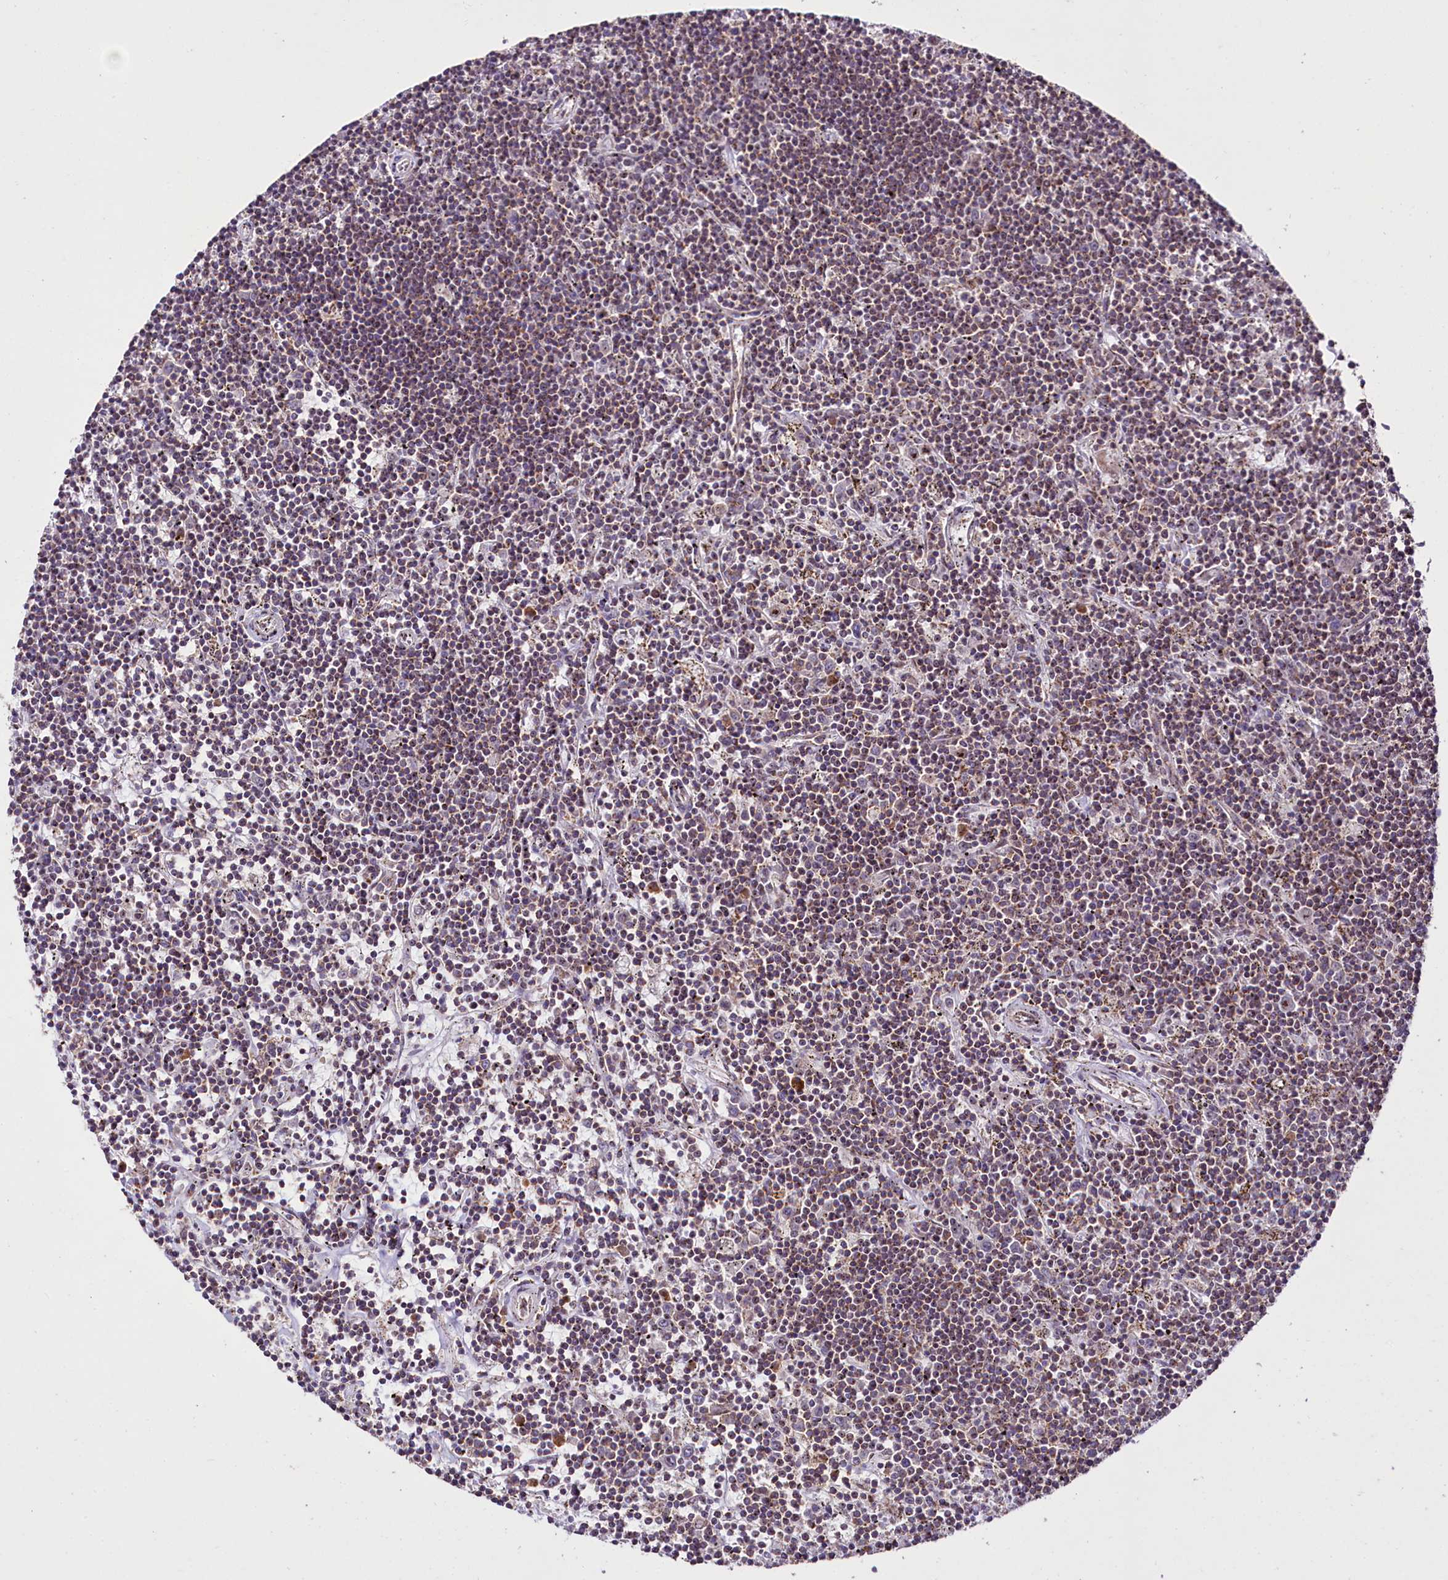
{"staining": {"intensity": "weak", "quantity": "25%-75%", "location": "cytoplasmic/membranous"}, "tissue": "lymphoma", "cell_type": "Tumor cells", "image_type": "cancer", "snomed": [{"axis": "morphology", "description": "Malignant lymphoma, non-Hodgkin's type, Low grade"}, {"axis": "topography", "description": "Spleen"}], "caption": "Protein expression analysis of malignant lymphoma, non-Hodgkin's type (low-grade) shows weak cytoplasmic/membranous staining in about 25%-75% of tumor cells. The staining is performed using DAB brown chromogen to label protein expression. The nuclei are counter-stained blue using hematoxylin.", "gene": "PDE6D", "patient": {"sex": "male", "age": 76}}